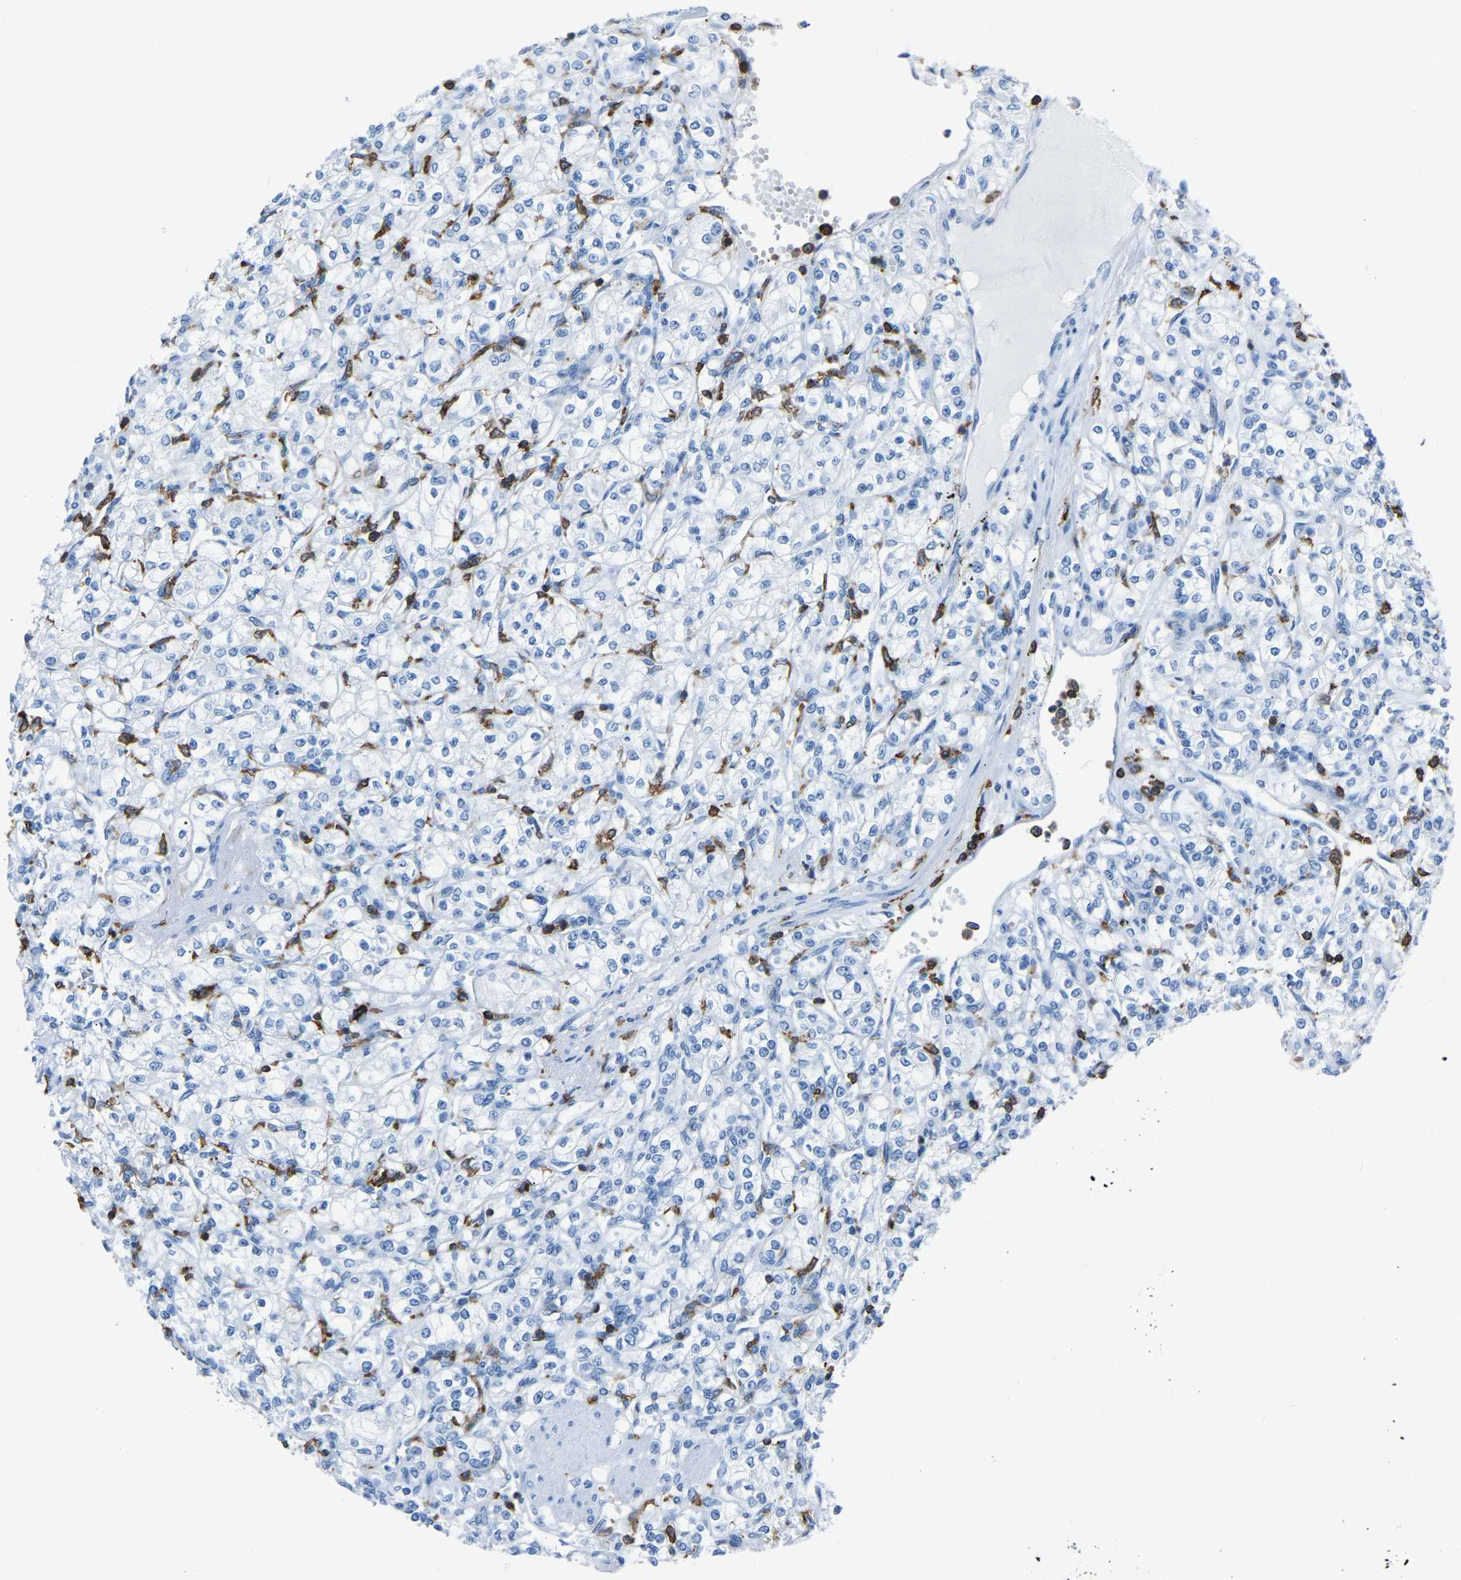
{"staining": {"intensity": "negative", "quantity": "none", "location": "none"}, "tissue": "renal cancer", "cell_type": "Tumor cells", "image_type": "cancer", "snomed": [{"axis": "morphology", "description": "Adenocarcinoma, NOS"}, {"axis": "topography", "description": "Kidney"}], "caption": "Protein analysis of renal cancer exhibits no significant expression in tumor cells. Nuclei are stained in blue.", "gene": "LSP1", "patient": {"sex": "male", "age": 77}}